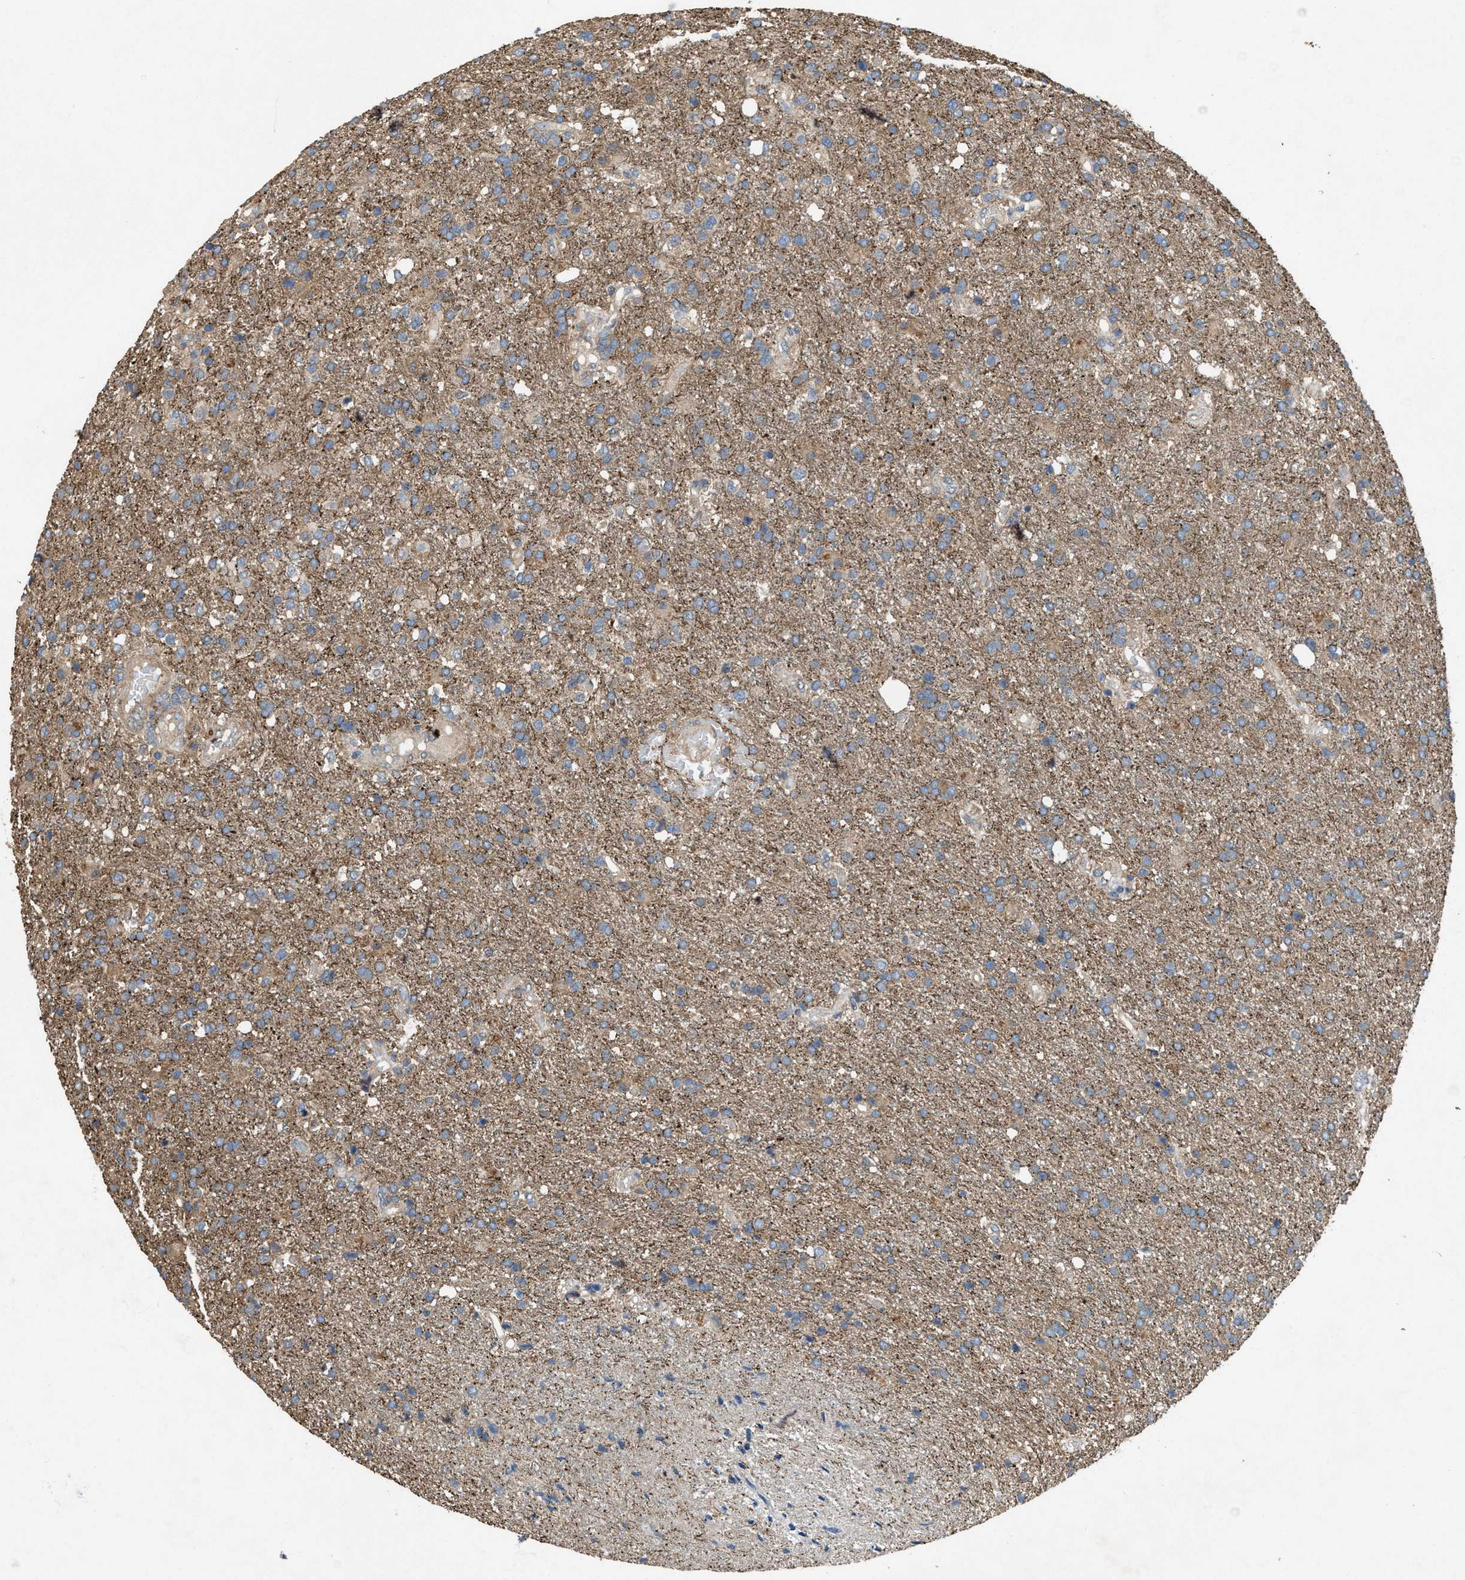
{"staining": {"intensity": "weak", "quantity": ">75%", "location": "cytoplasmic/membranous"}, "tissue": "glioma", "cell_type": "Tumor cells", "image_type": "cancer", "snomed": [{"axis": "morphology", "description": "Glioma, malignant, High grade"}, {"axis": "topography", "description": "Brain"}], "caption": "Human glioma stained with a protein marker shows weak staining in tumor cells.", "gene": "PDP2", "patient": {"sex": "male", "age": 72}}